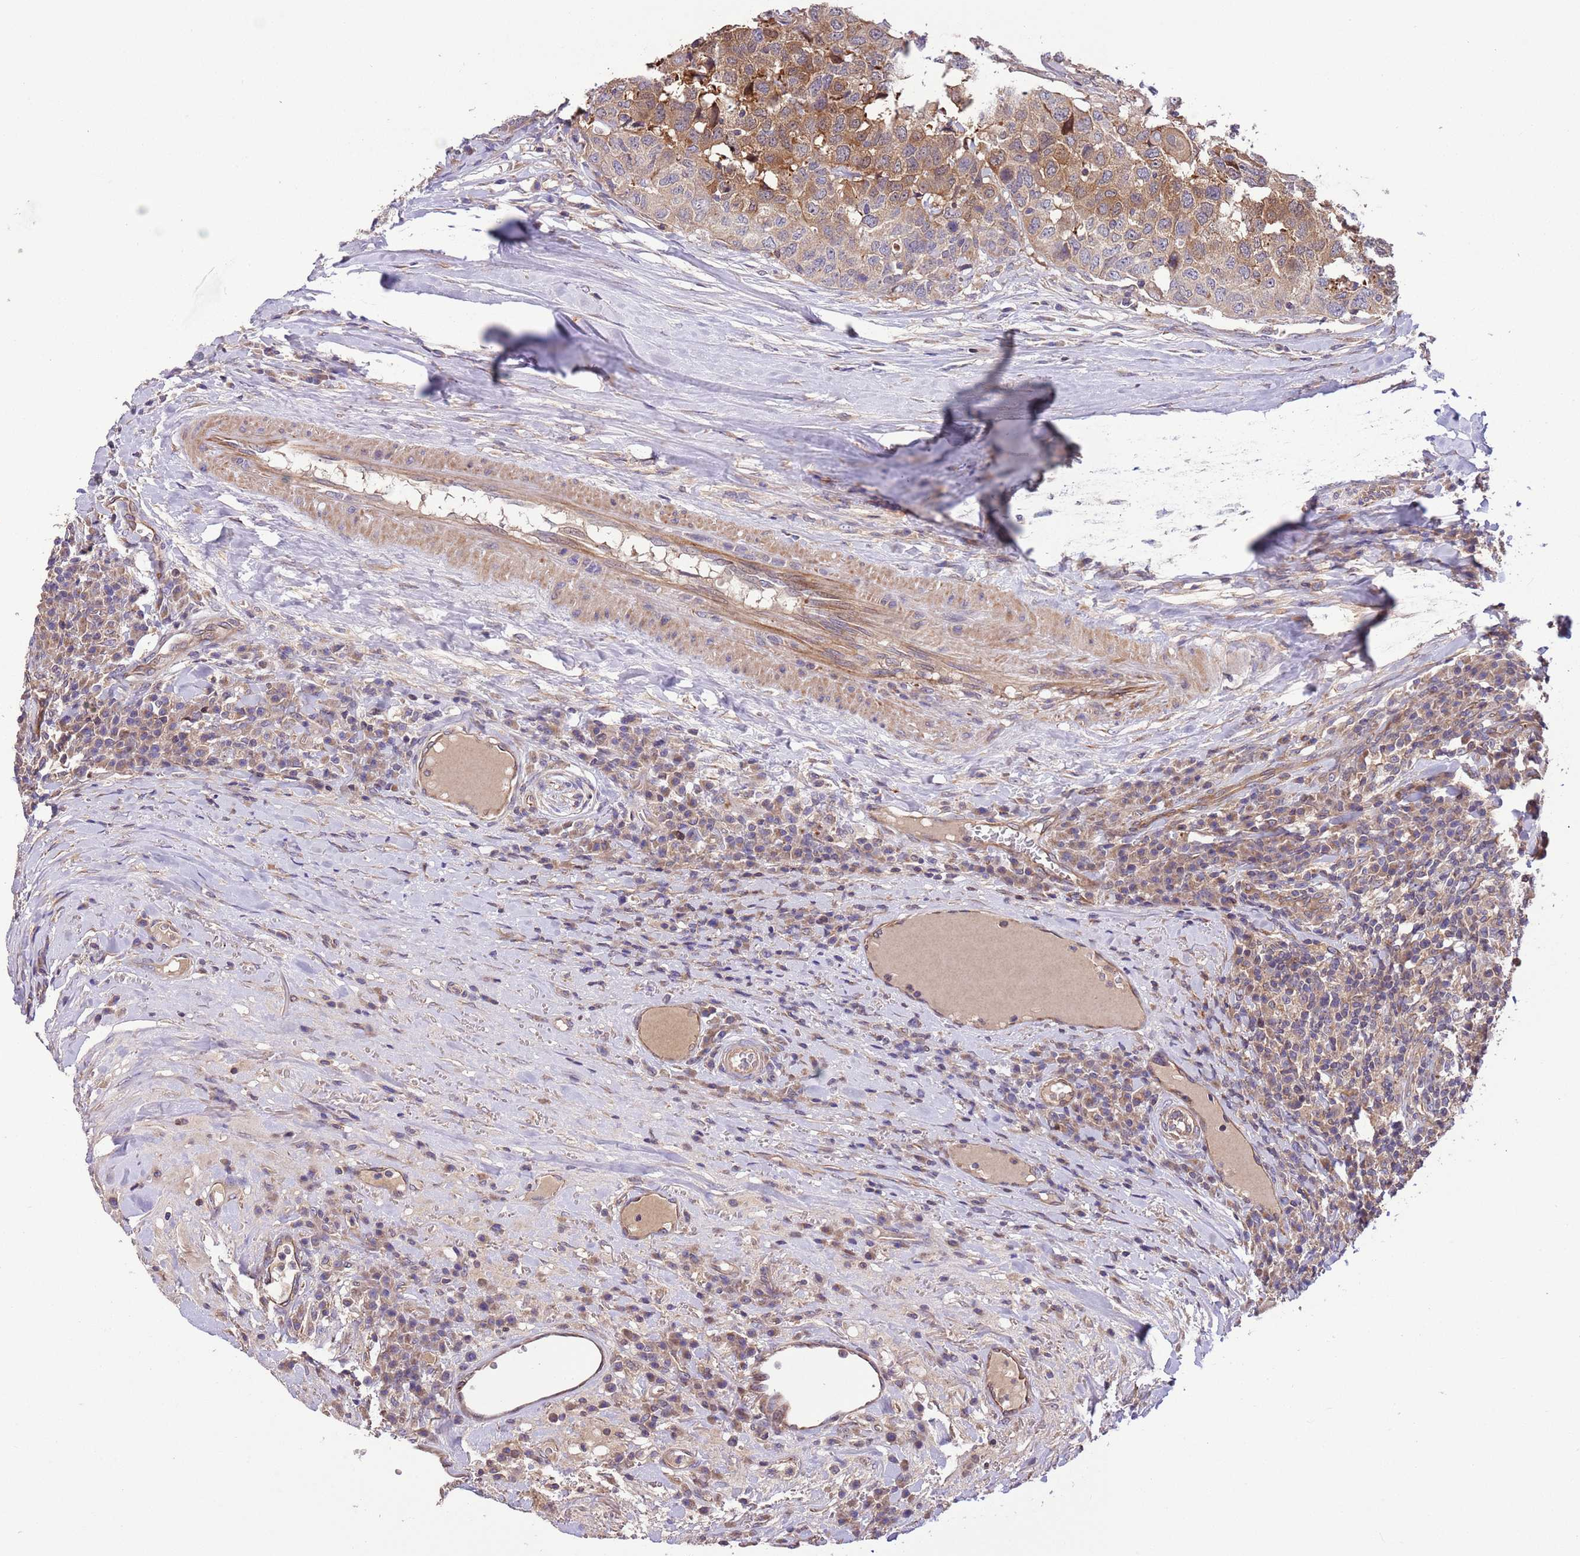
{"staining": {"intensity": "moderate", "quantity": "<25%", "location": "cytoplasmic/membranous"}, "tissue": "head and neck cancer", "cell_type": "Tumor cells", "image_type": "cancer", "snomed": [{"axis": "morphology", "description": "Squamous cell carcinoma, NOS"}, {"axis": "topography", "description": "Head-Neck"}], "caption": "Immunohistochemistry (IHC) micrograph of human head and neck cancer (squamous cell carcinoma) stained for a protein (brown), which exhibits low levels of moderate cytoplasmic/membranous positivity in approximately <25% of tumor cells.", "gene": "FAM89B", "patient": {"sex": "male", "age": 66}}